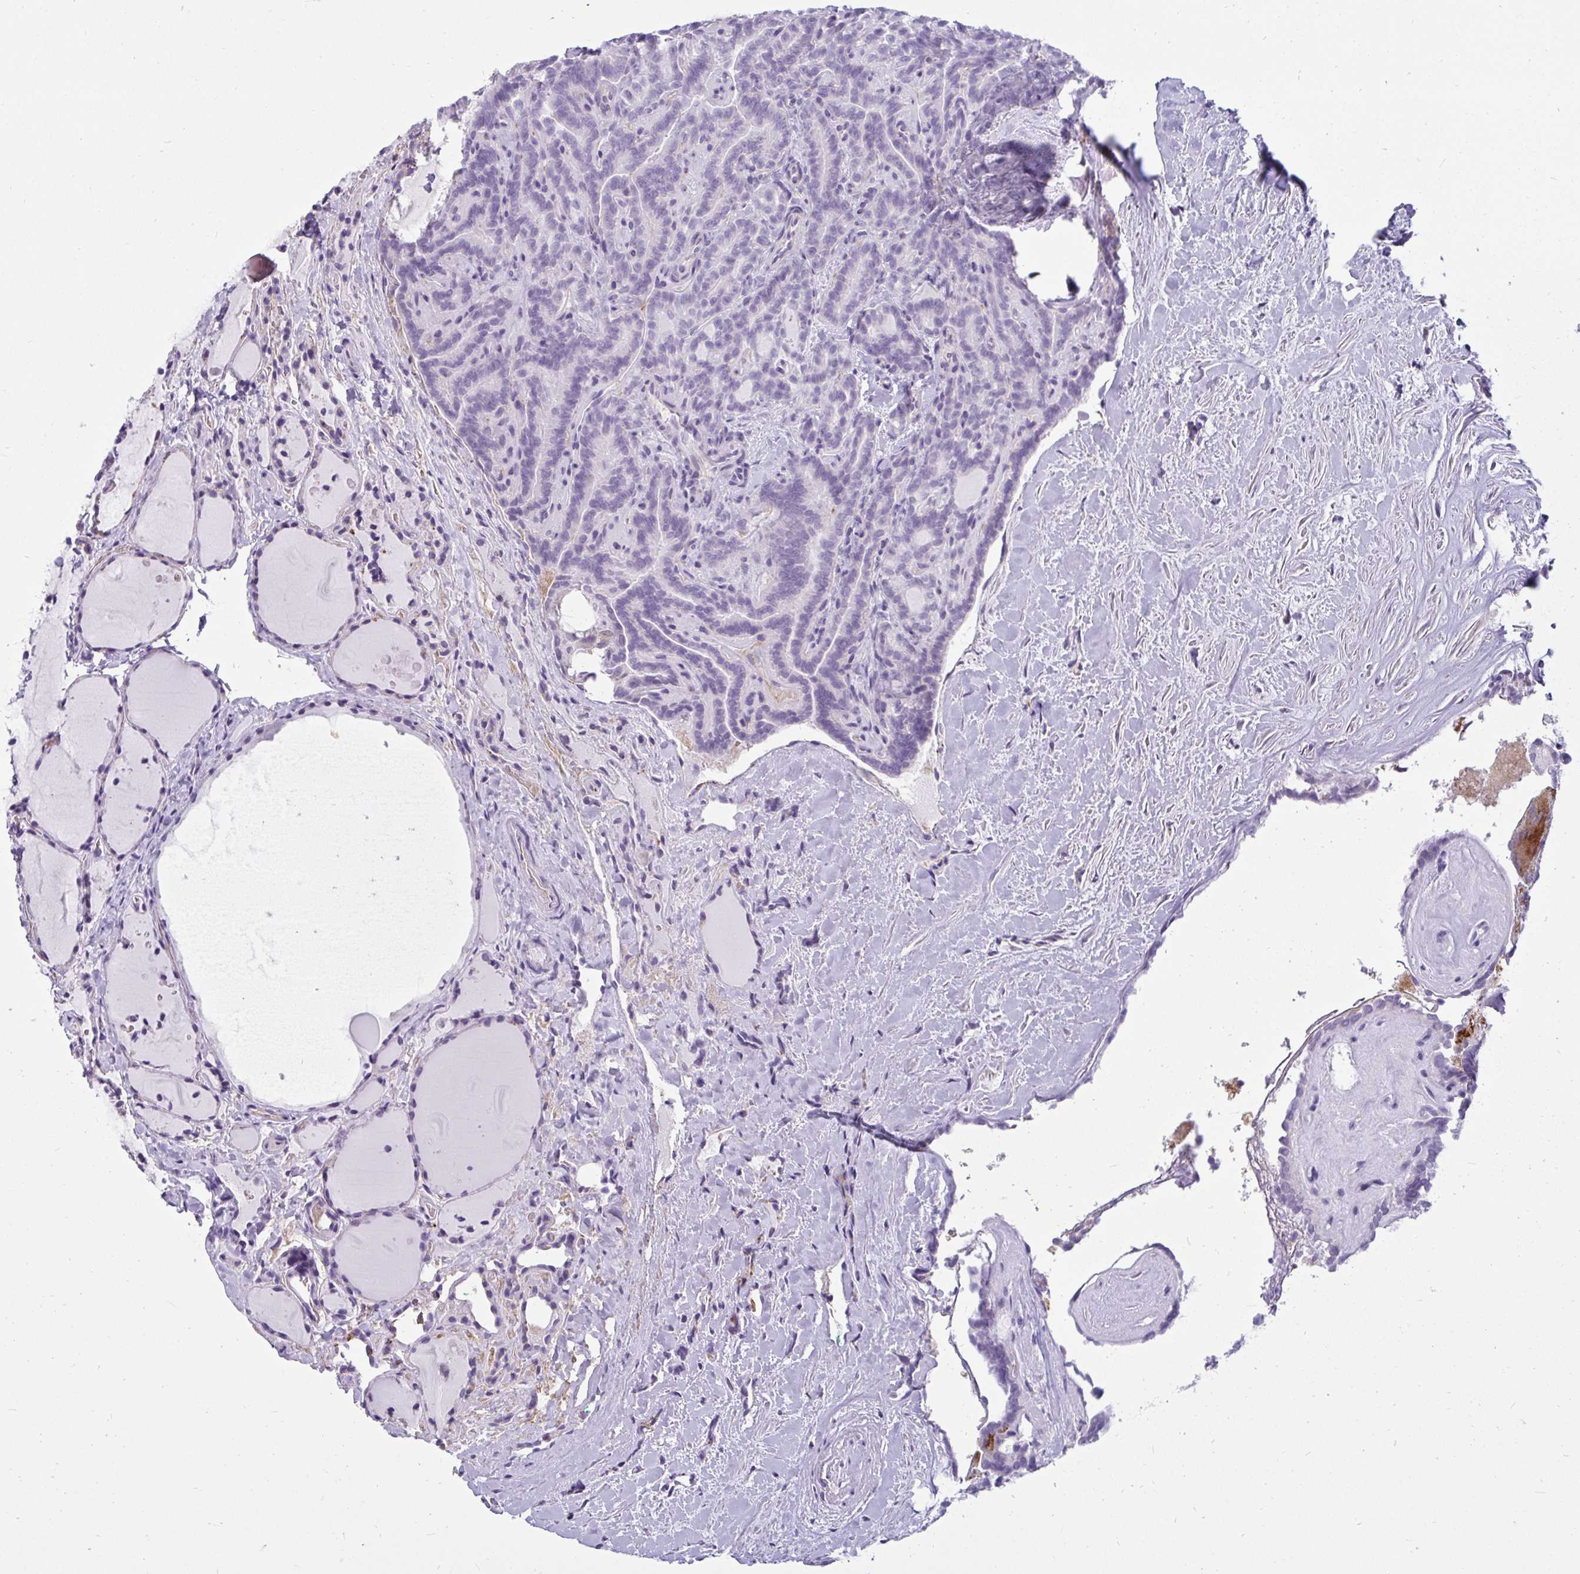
{"staining": {"intensity": "negative", "quantity": "none", "location": "none"}, "tissue": "thyroid cancer", "cell_type": "Tumor cells", "image_type": "cancer", "snomed": [{"axis": "morphology", "description": "Papillary adenocarcinoma, NOS"}, {"axis": "topography", "description": "Thyroid gland"}], "caption": "High magnification brightfield microscopy of papillary adenocarcinoma (thyroid) stained with DAB (brown) and counterstained with hematoxylin (blue): tumor cells show no significant expression. The staining is performed using DAB (3,3'-diaminobenzidine) brown chromogen with nuclei counter-stained in using hematoxylin.", "gene": "CTSZ", "patient": {"sex": "female", "age": 21}}